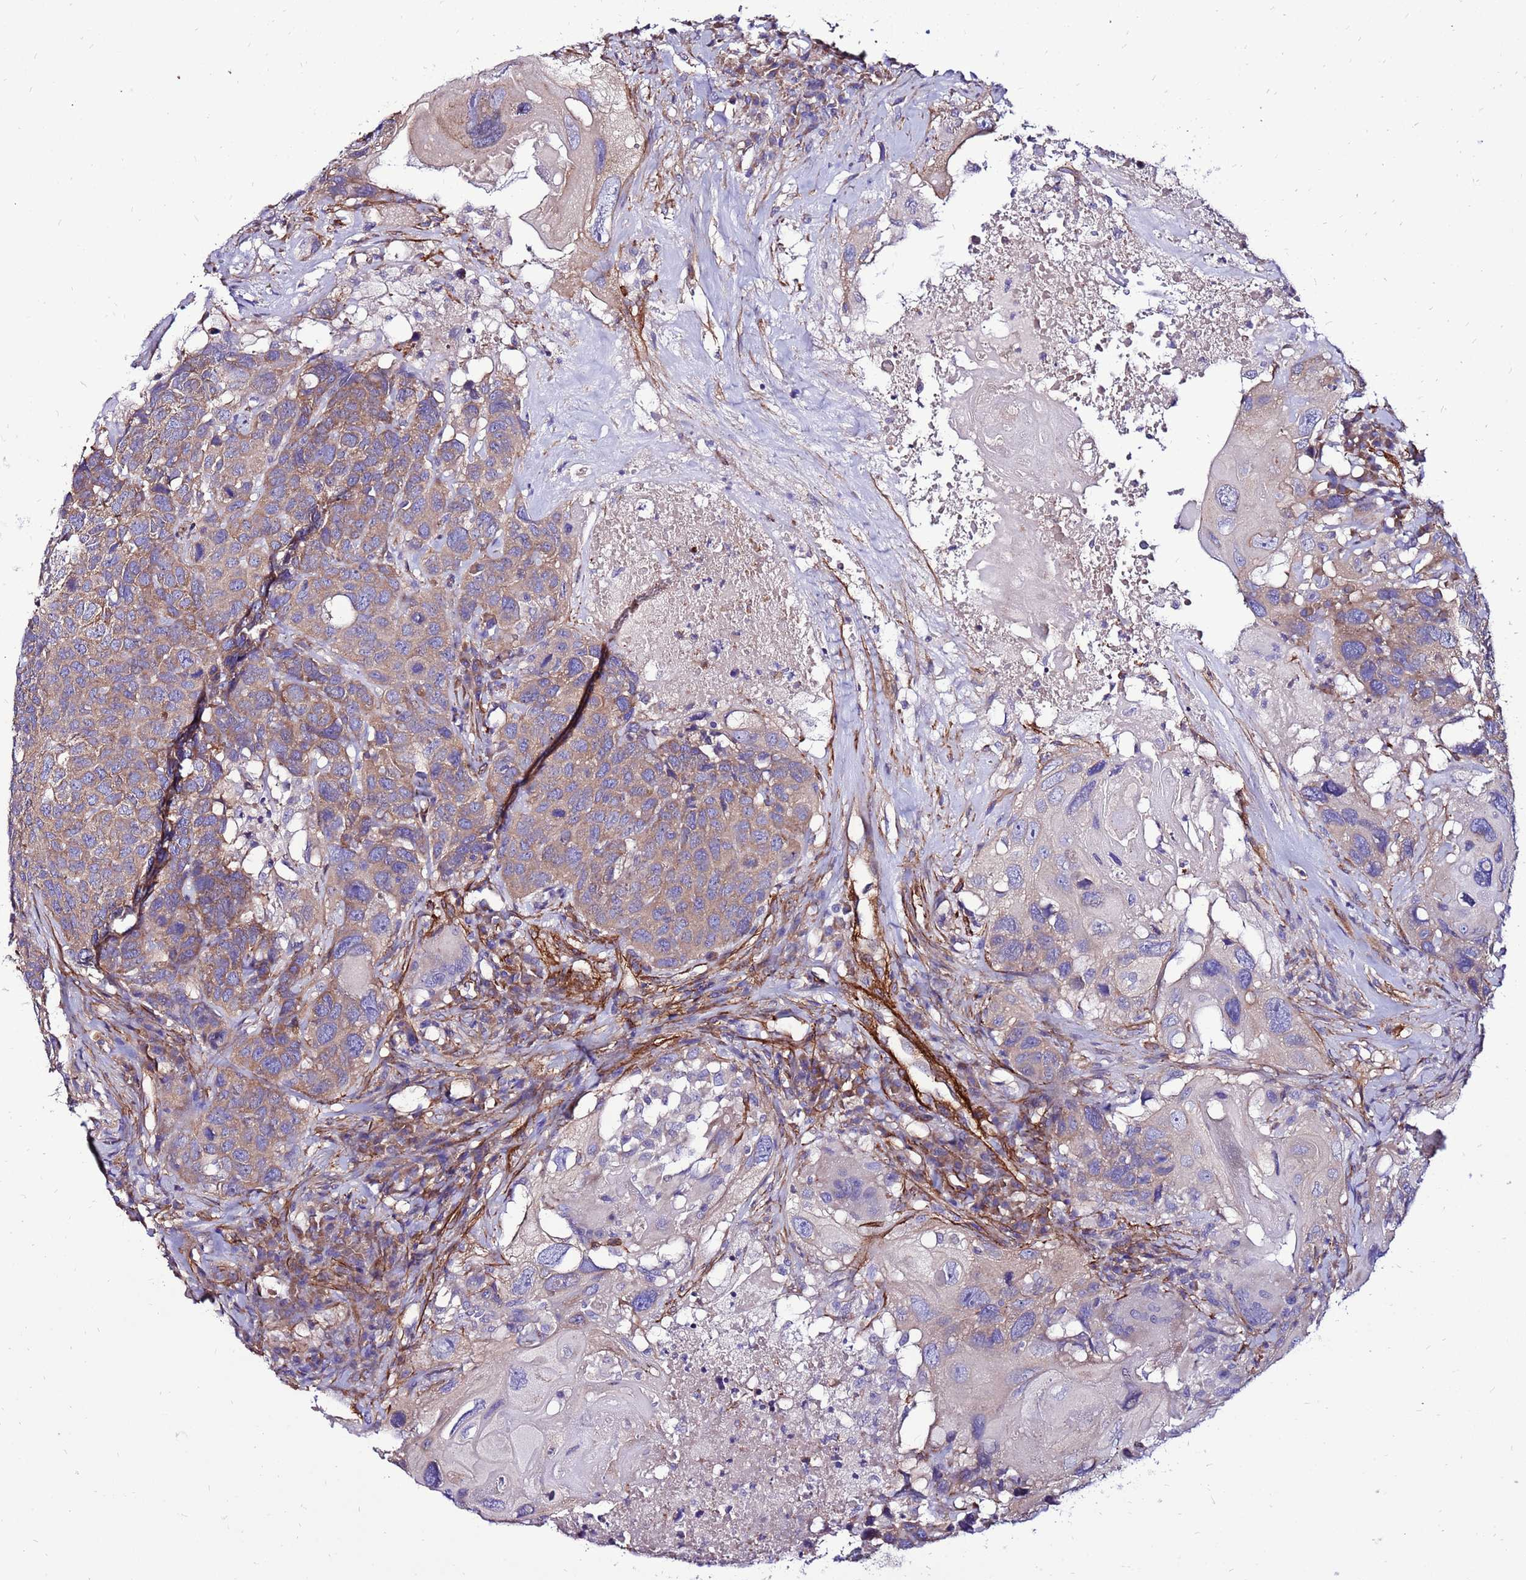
{"staining": {"intensity": "weak", "quantity": ">75%", "location": "cytoplasmic/membranous"}, "tissue": "head and neck cancer", "cell_type": "Tumor cells", "image_type": "cancer", "snomed": [{"axis": "morphology", "description": "Squamous cell carcinoma, NOS"}, {"axis": "topography", "description": "Head-Neck"}], "caption": "Head and neck cancer (squamous cell carcinoma) tissue exhibits weak cytoplasmic/membranous positivity in approximately >75% of tumor cells", "gene": "EI24", "patient": {"sex": "male", "age": 66}}